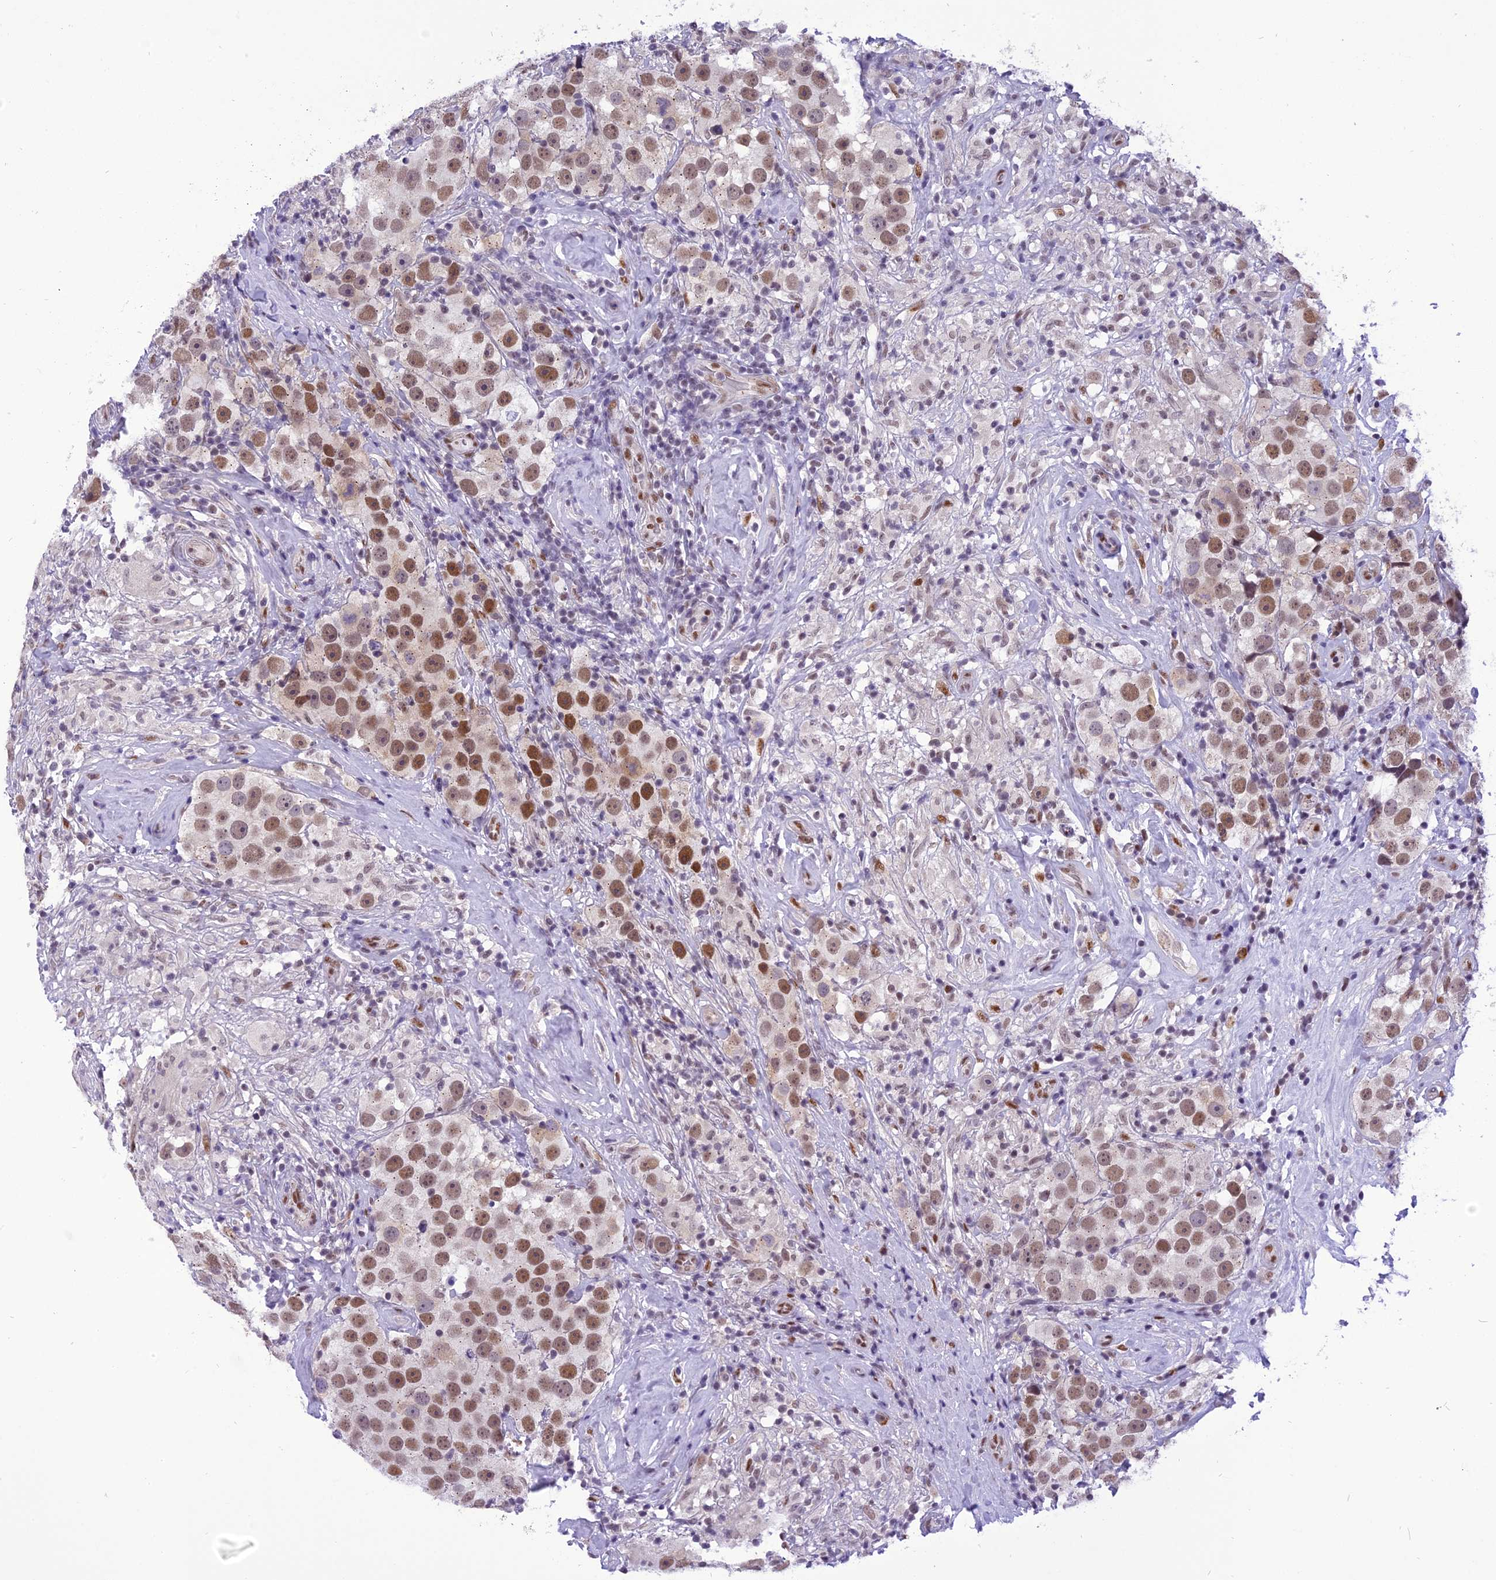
{"staining": {"intensity": "moderate", "quantity": ">75%", "location": "nuclear"}, "tissue": "testis cancer", "cell_type": "Tumor cells", "image_type": "cancer", "snomed": [{"axis": "morphology", "description": "Seminoma, NOS"}, {"axis": "topography", "description": "Testis"}], "caption": "Immunohistochemistry (DAB (3,3'-diaminobenzidine)) staining of testis seminoma demonstrates moderate nuclear protein positivity in approximately >75% of tumor cells.", "gene": "IRF2BP1", "patient": {"sex": "male", "age": 49}}